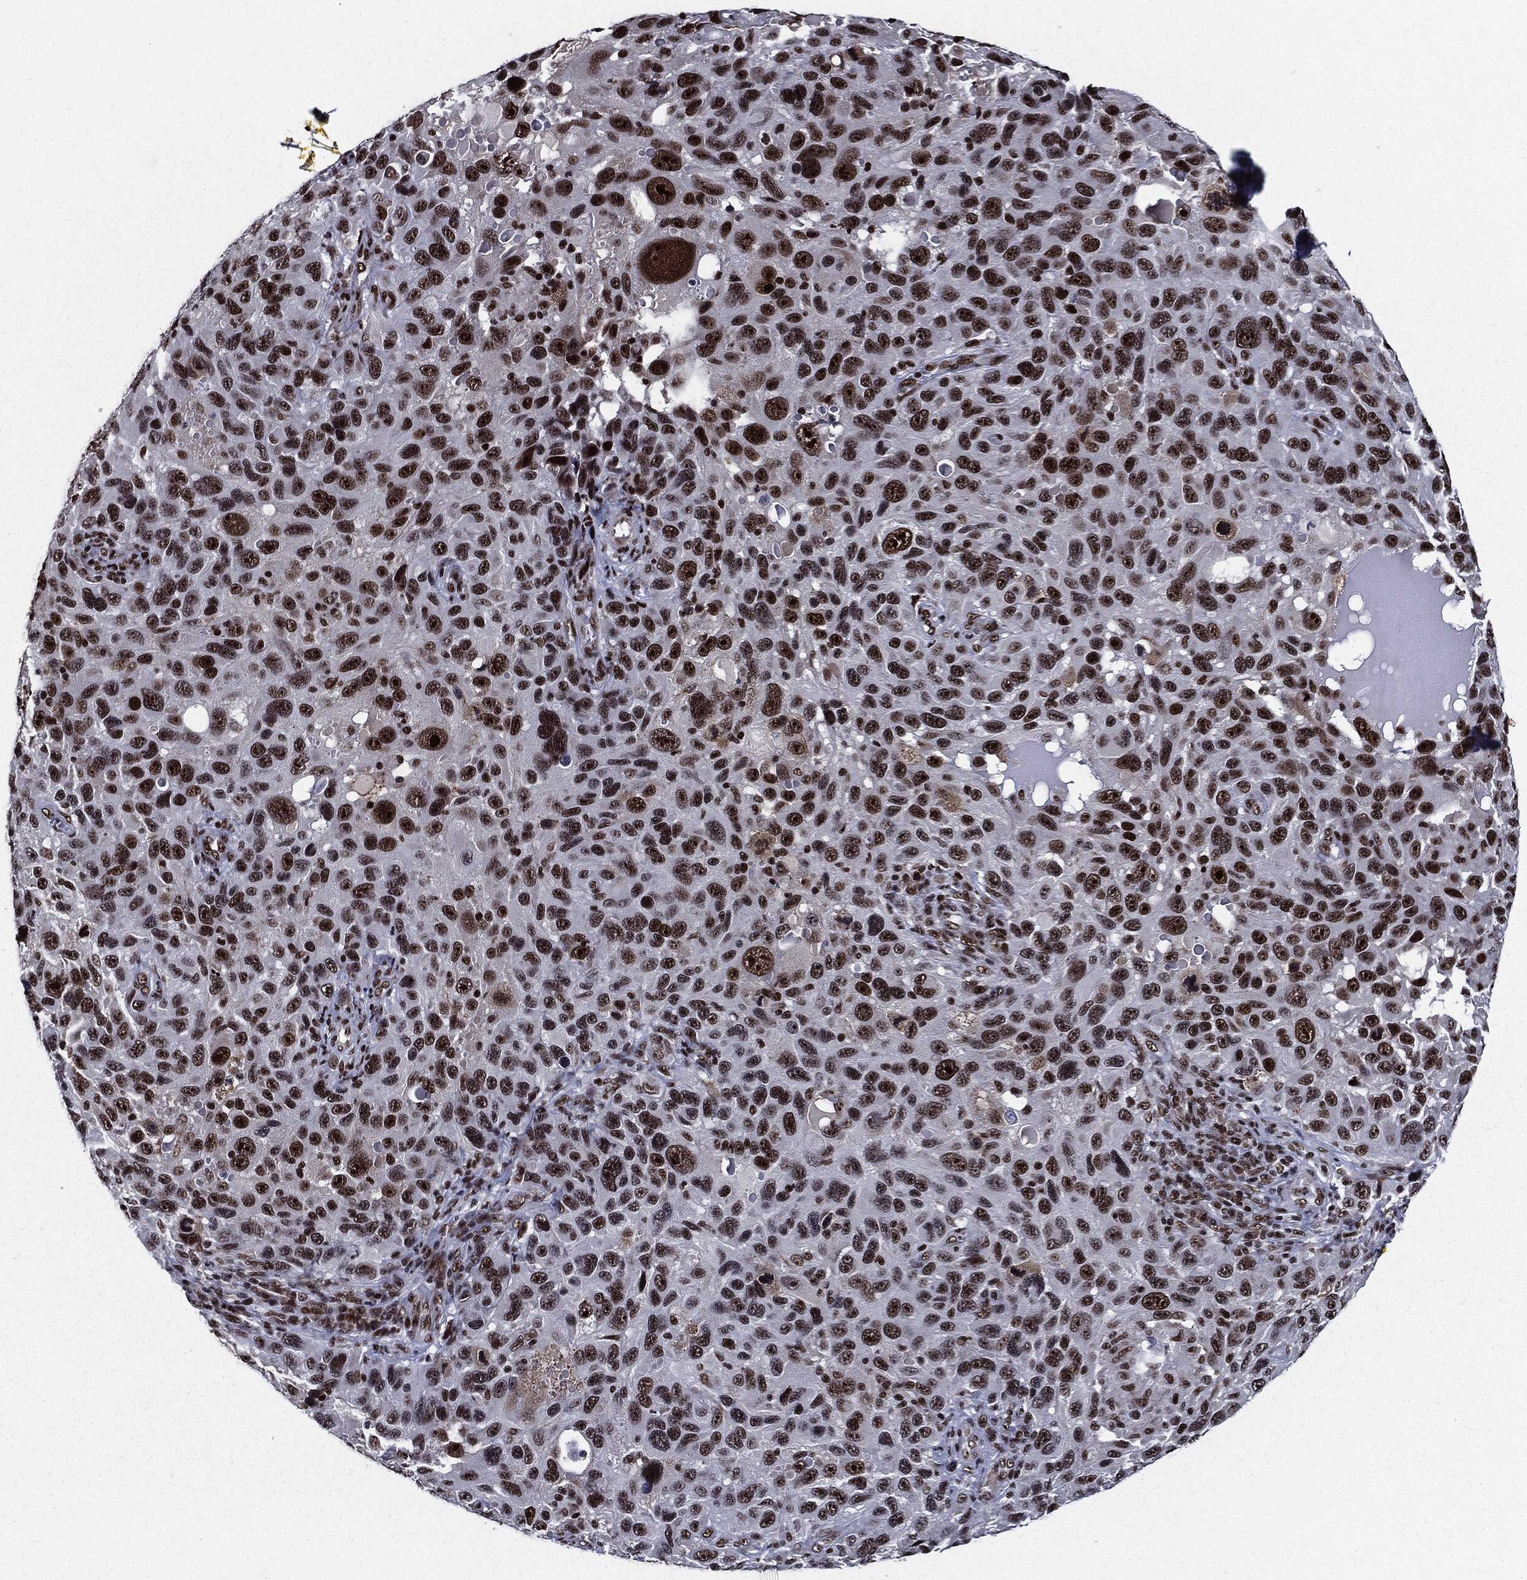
{"staining": {"intensity": "strong", "quantity": ">75%", "location": "nuclear"}, "tissue": "melanoma", "cell_type": "Tumor cells", "image_type": "cancer", "snomed": [{"axis": "morphology", "description": "Malignant melanoma, NOS"}, {"axis": "topography", "description": "Skin"}], "caption": "Immunohistochemical staining of melanoma demonstrates high levels of strong nuclear protein staining in approximately >75% of tumor cells.", "gene": "ZFP91", "patient": {"sex": "male", "age": 53}}